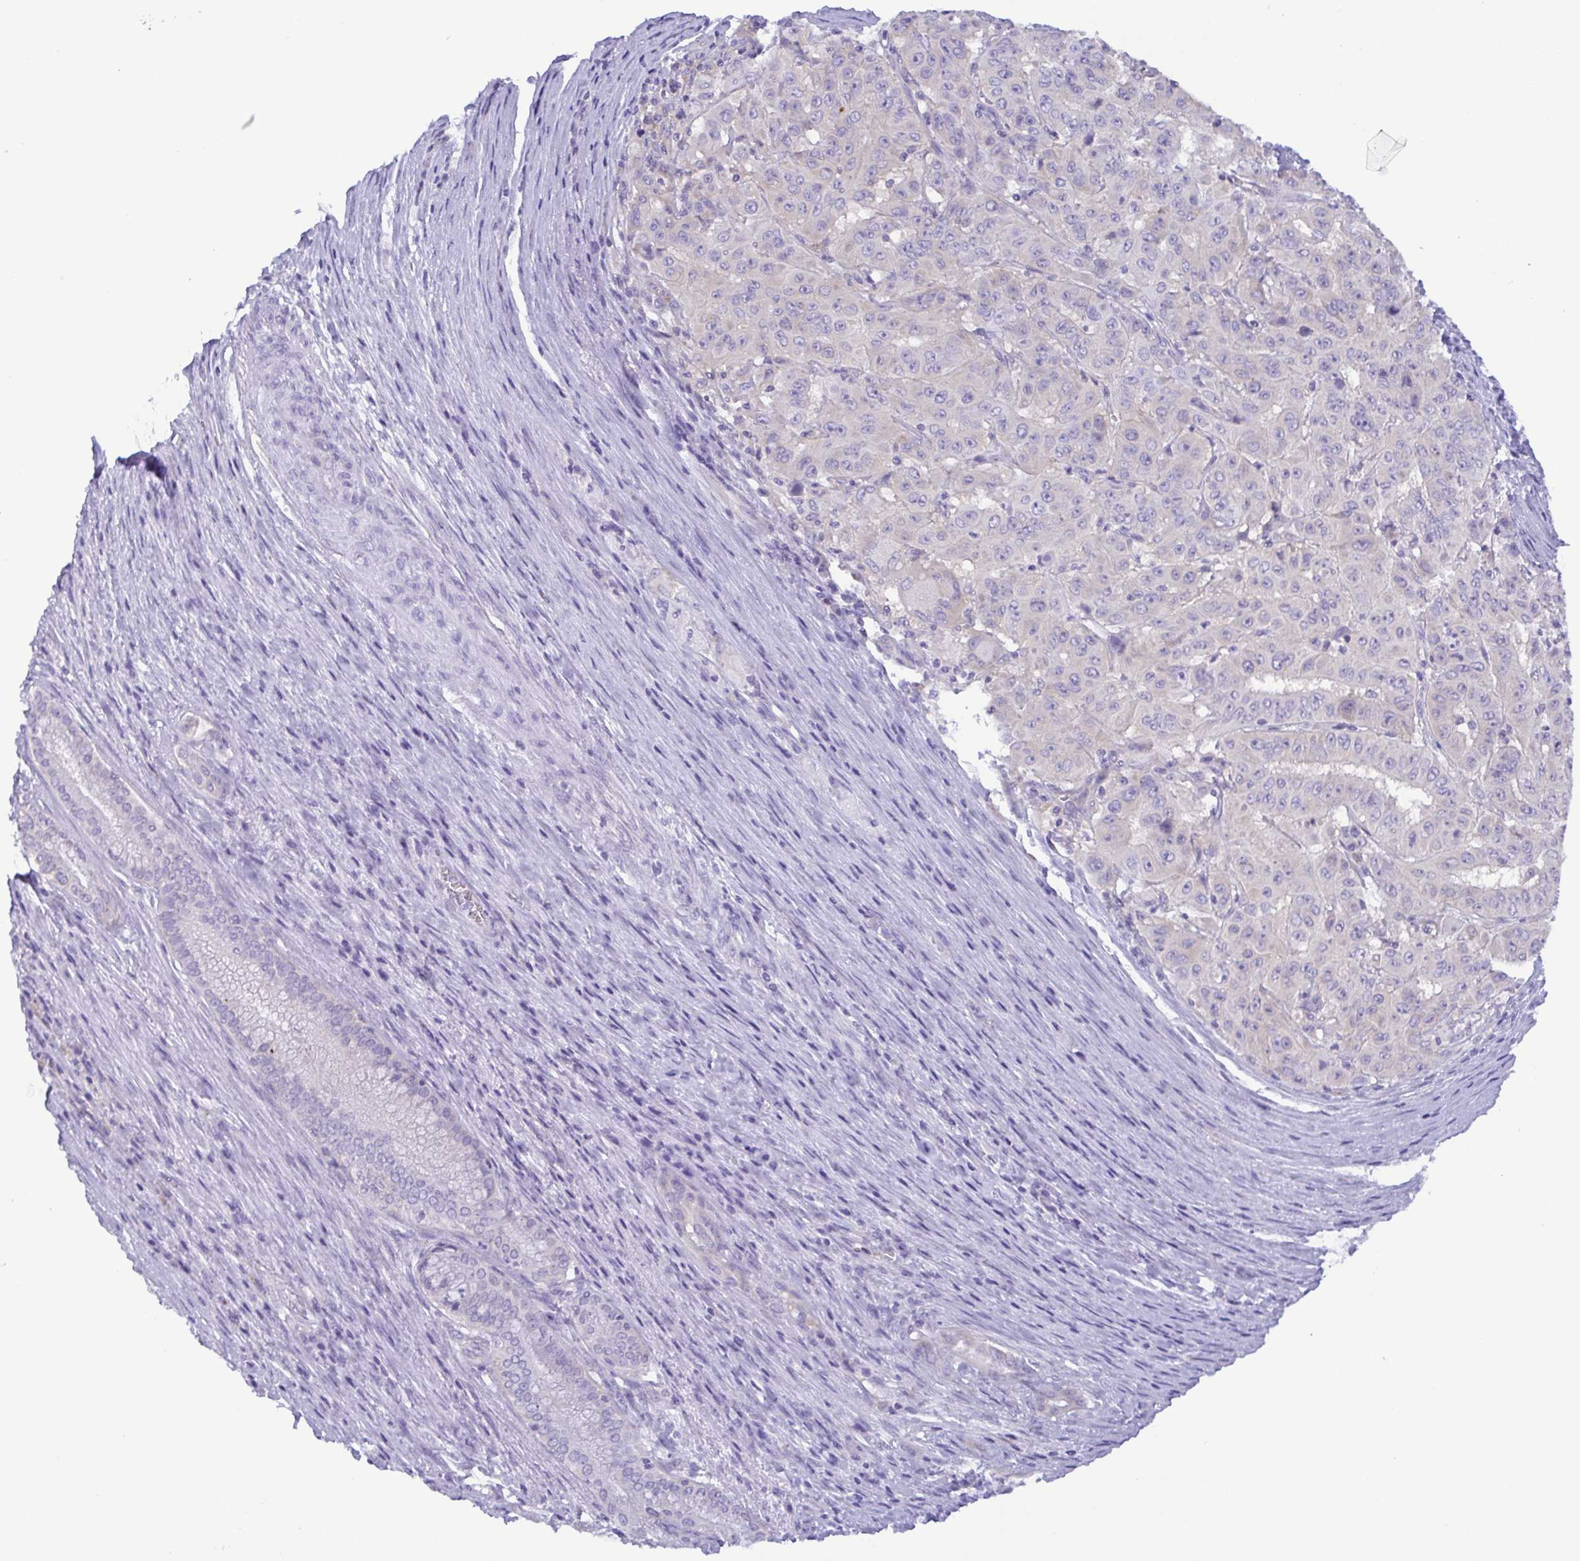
{"staining": {"intensity": "negative", "quantity": "none", "location": "none"}, "tissue": "pancreatic cancer", "cell_type": "Tumor cells", "image_type": "cancer", "snomed": [{"axis": "morphology", "description": "Adenocarcinoma, NOS"}, {"axis": "topography", "description": "Pancreas"}], "caption": "Pancreatic cancer was stained to show a protein in brown. There is no significant positivity in tumor cells.", "gene": "TNNI3", "patient": {"sex": "male", "age": 63}}